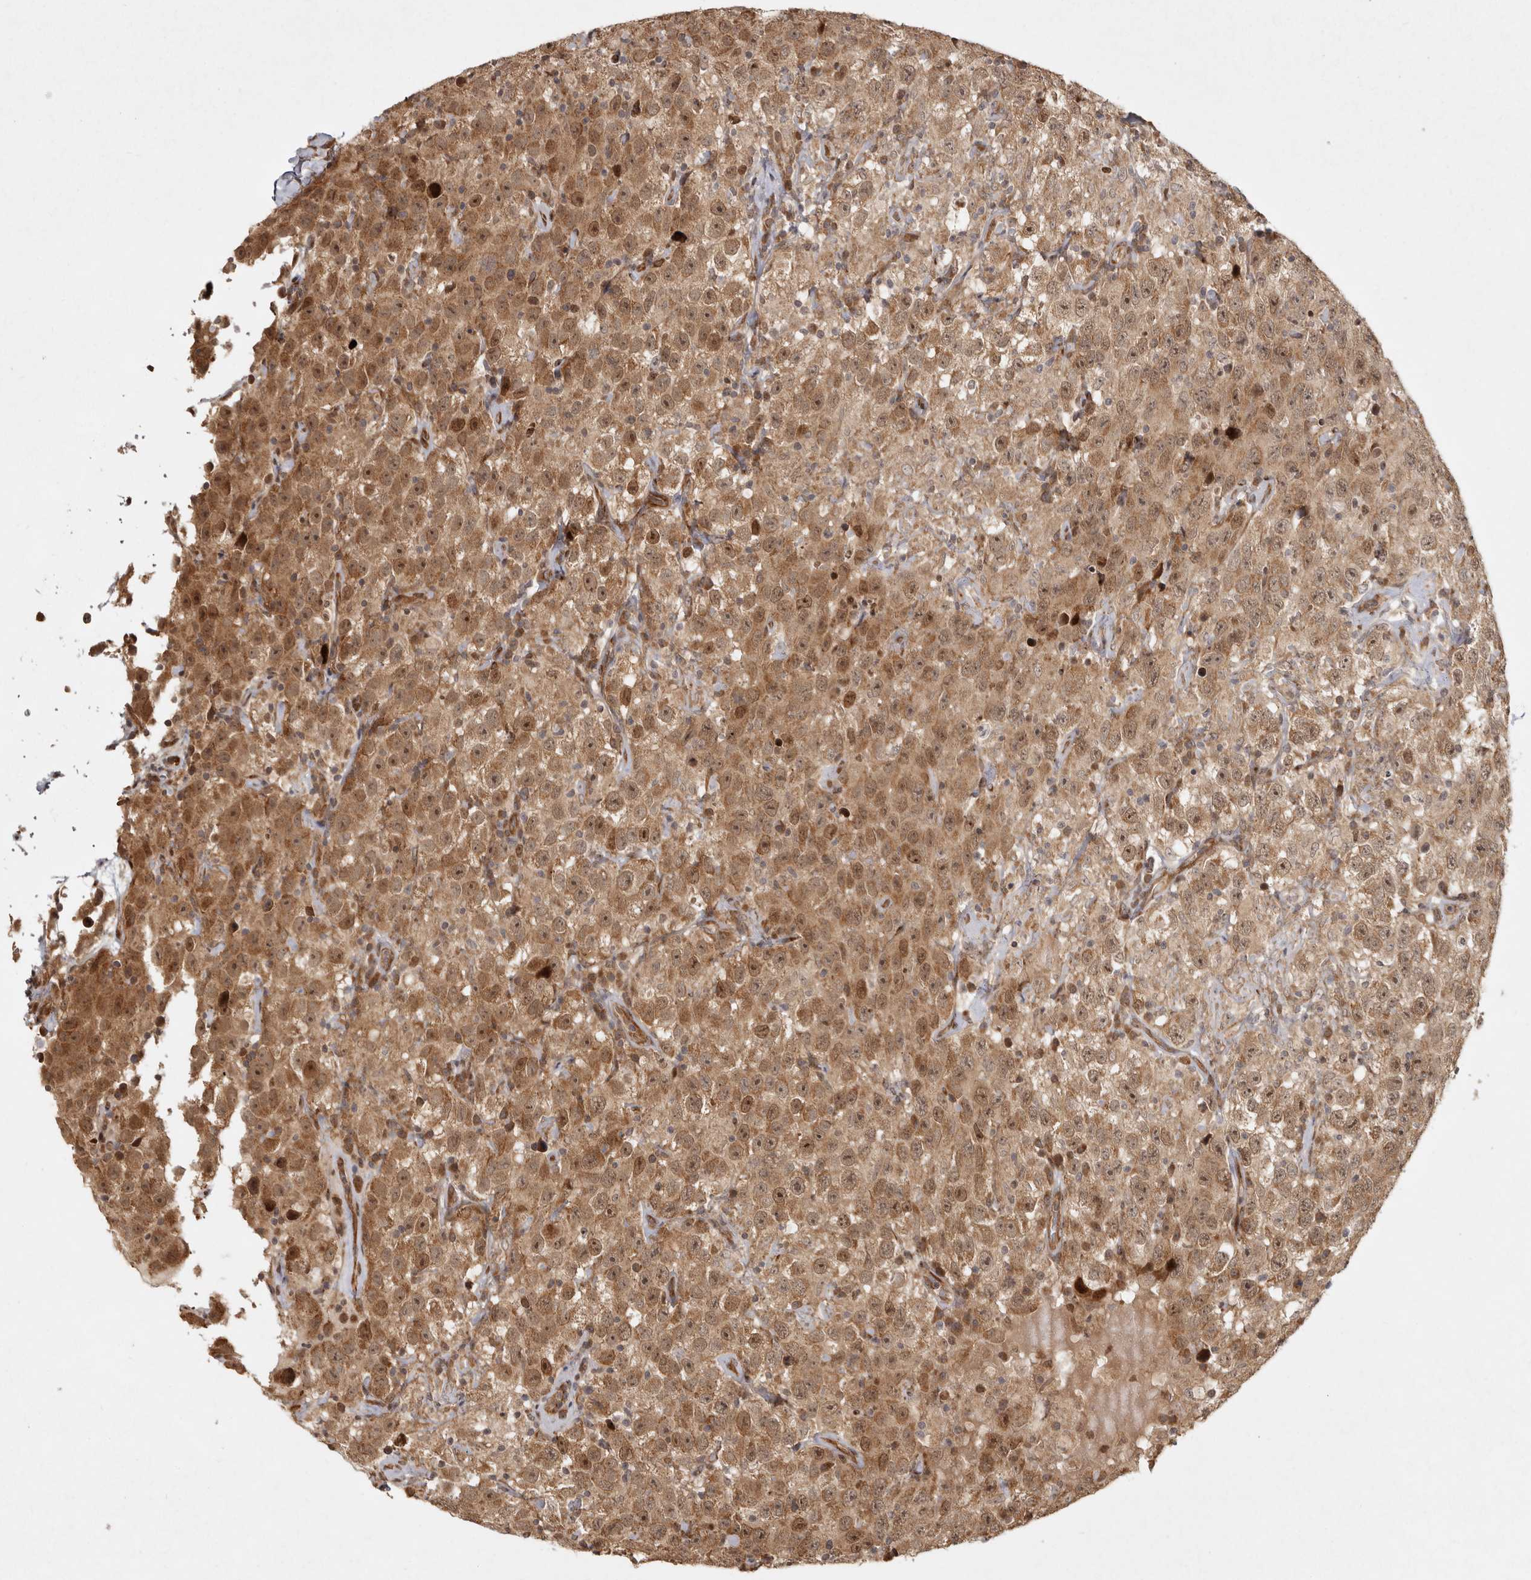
{"staining": {"intensity": "moderate", "quantity": ">75%", "location": "cytoplasmic/membranous,nuclear"}, "tissue": "testis cancer", "cell_type": "Tumor cells", "image_type": "cancer", "snomed": [{"axis": "morphology", "description": "Seminoma, NOS"}, {"axis": "topography", "description": "Testis"}], "caption": "A brown stain labels moderate cytoplasmic/membranous and nuclear expression of a protein in testis cancer (seminoma) tumor cells.", "gene": "CAMSAP2", "patient": {"sex": "male", "age": 41}}